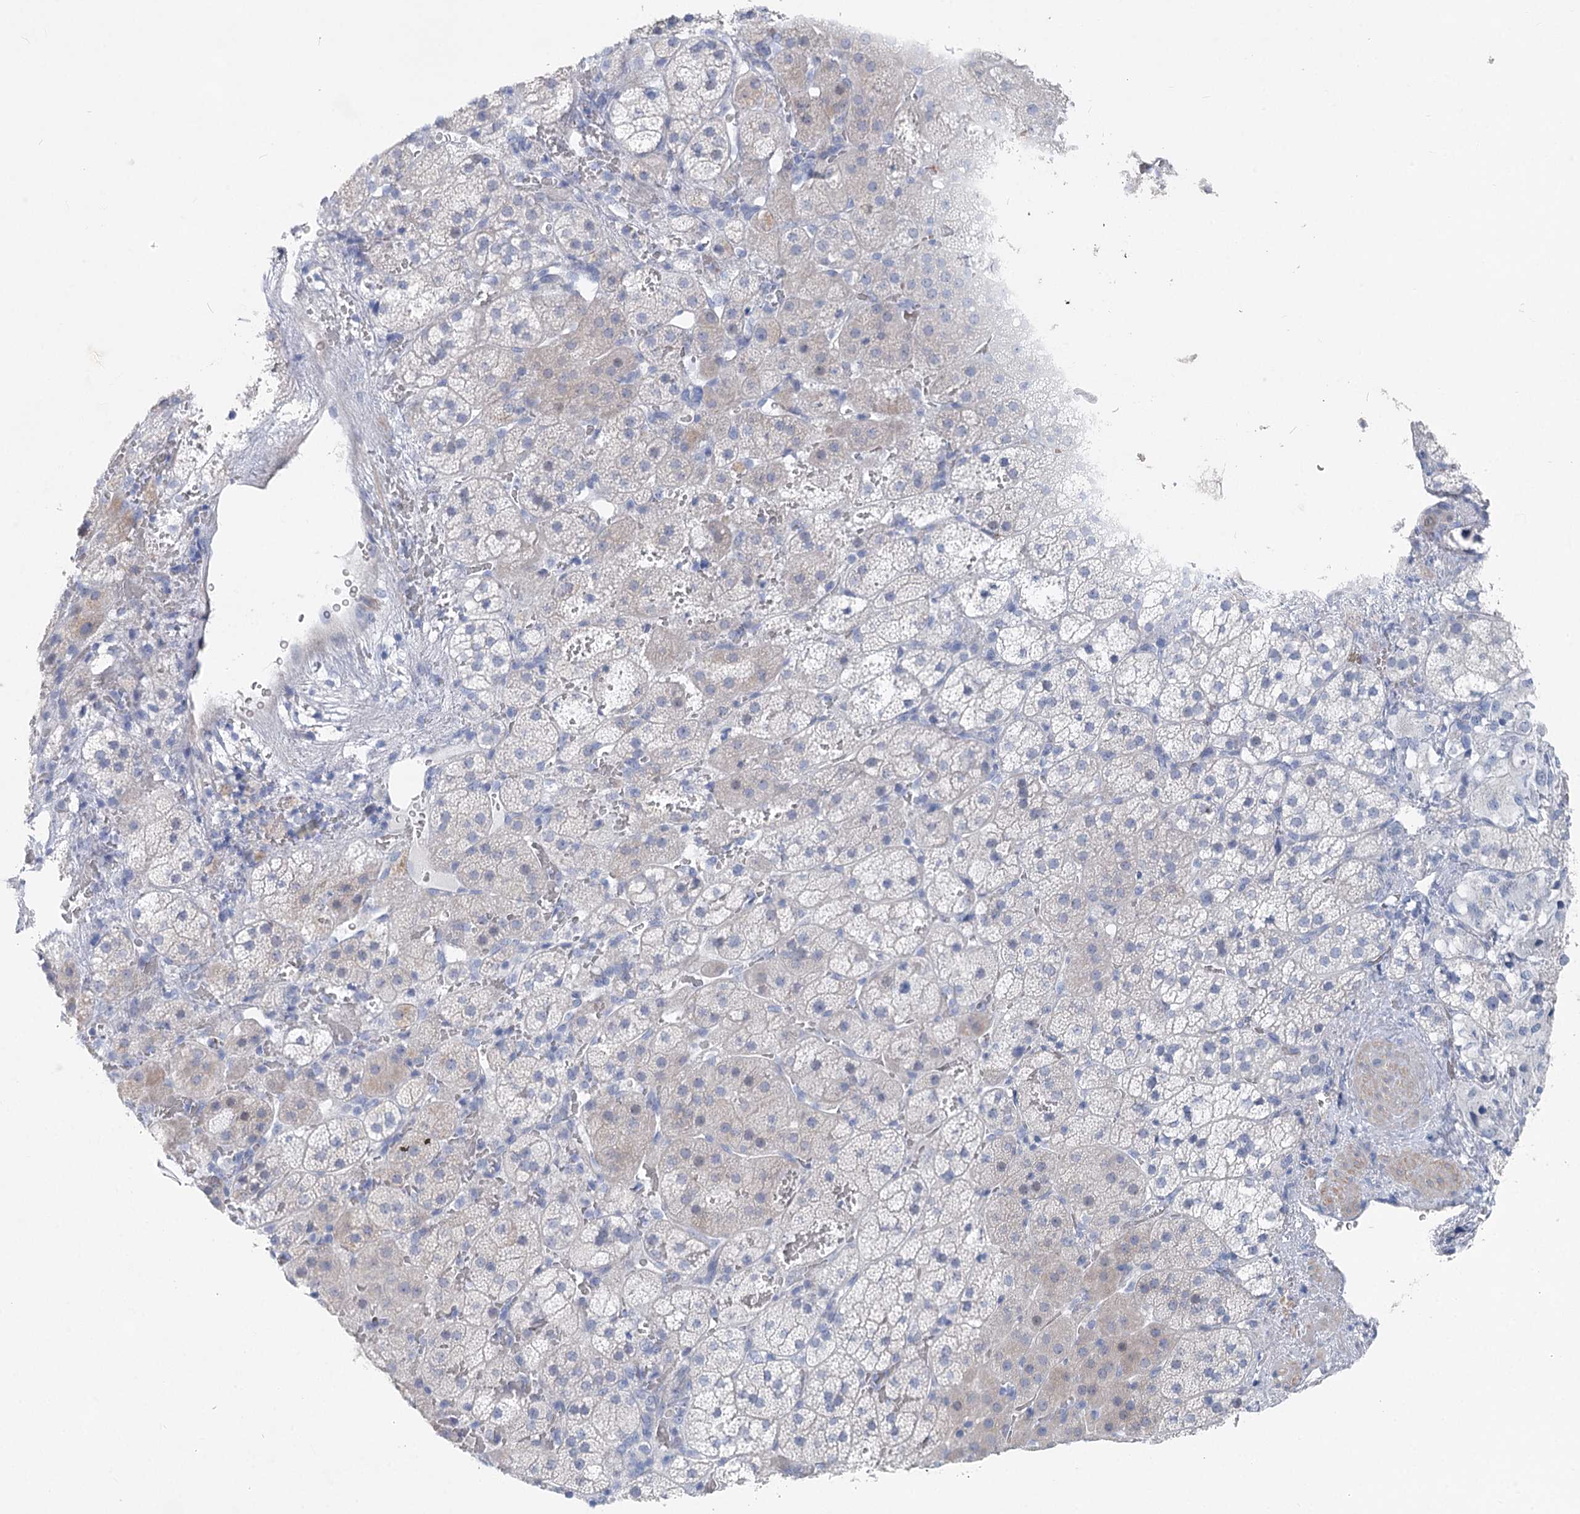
{"staining": {"intensity": "negative", "quantity": "none", "location": "none"}, "tissue": "adrenal gland", "cell_type": "Glandular cells", "image_type": "normal", "snomed": [{"axis": "morphology", "description": "Normal tissue, NOS"}, {"axis": "topography", "description": "Adrenal gland"}], "caption": "Benign adrenal gland was stained to show a protein in brown. There is no significant staining in glandular cells.", "gene": "WDR74", "patient": {"sex": "female", "age": 44}}